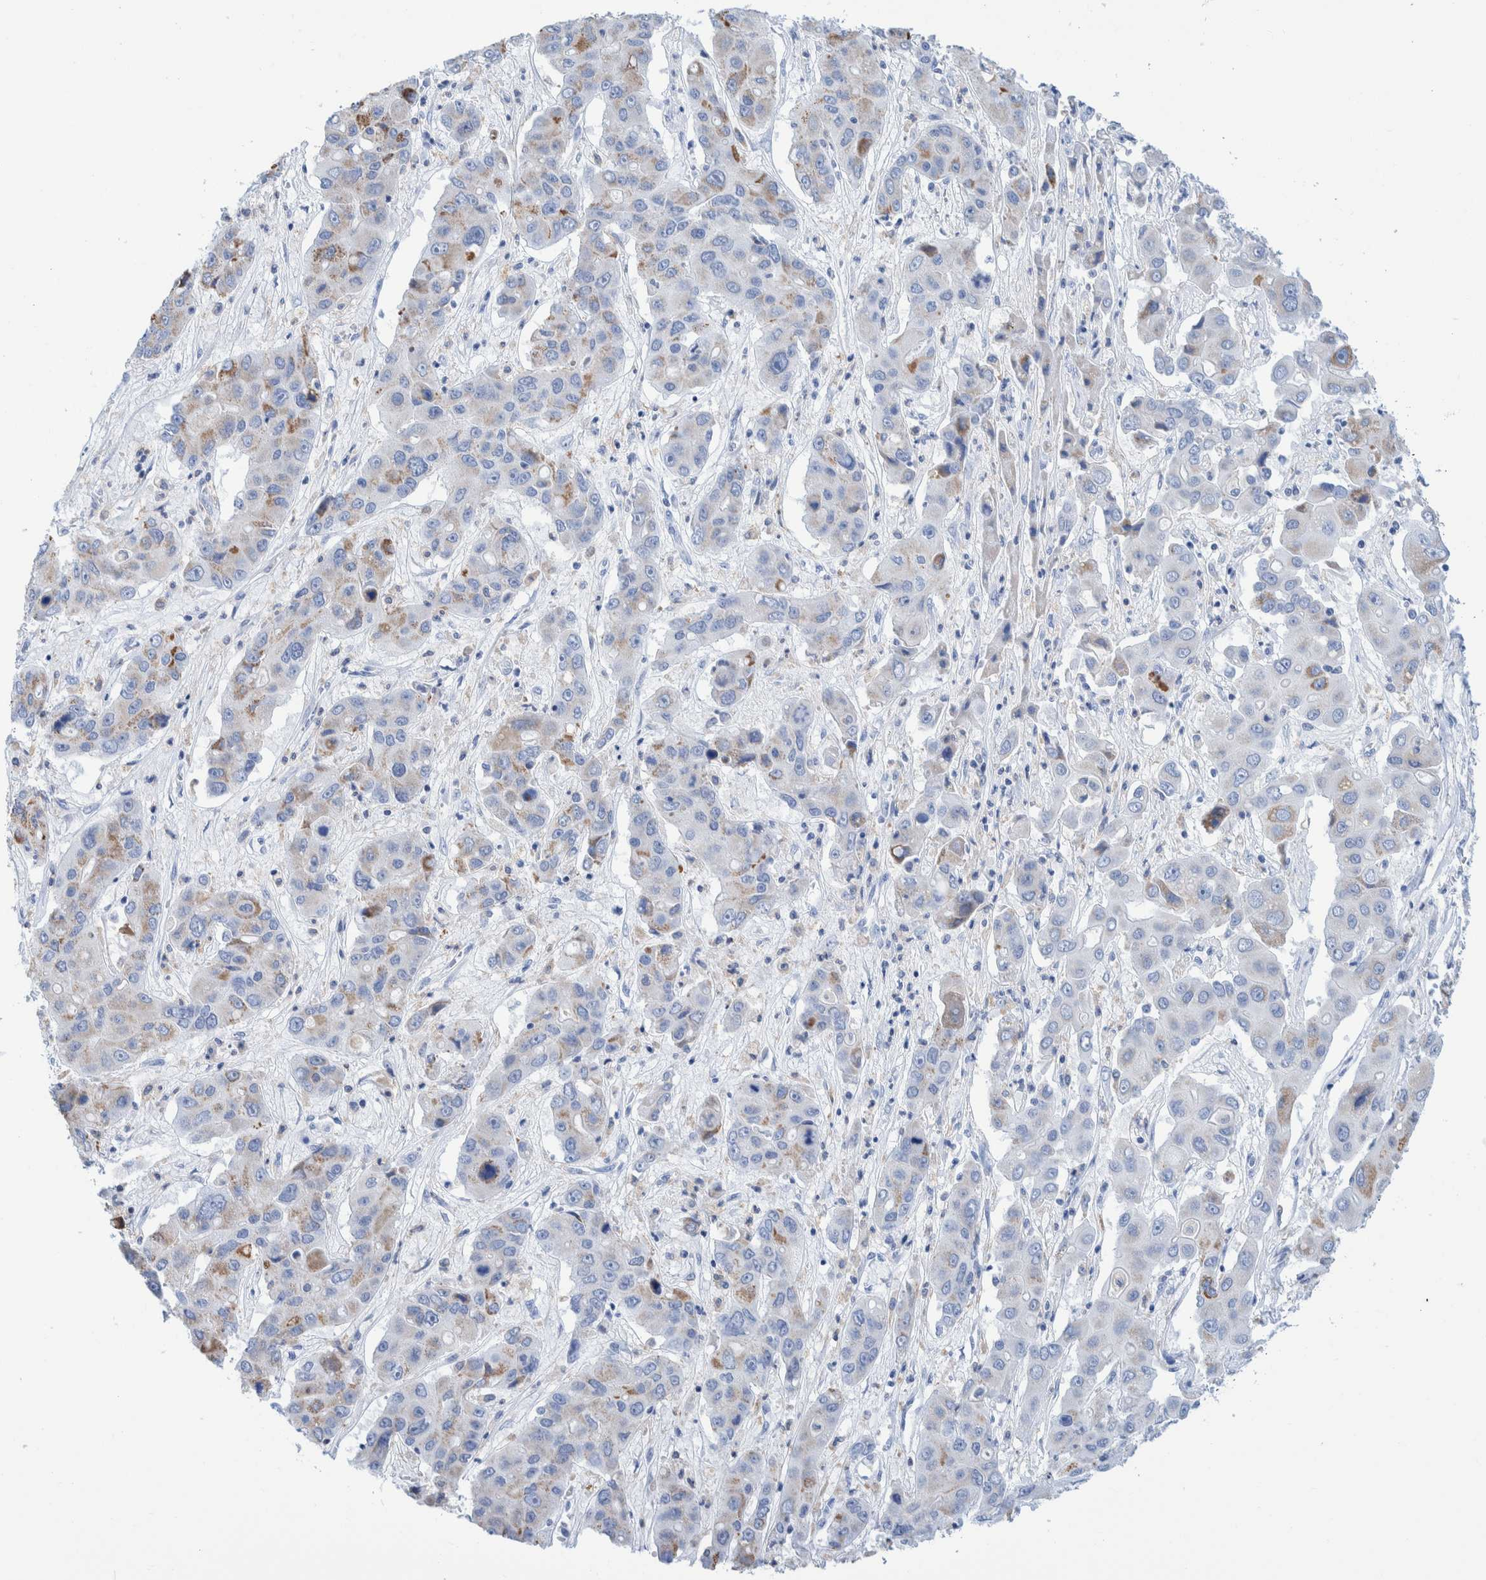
{"staining": {"intensity": "weak", "quantity": "<25%", "location": "cytoplasmic/membranous"}, "tissue": "liver cancer", "cell_type": "Tumor cells", "image_type": "cancer", "snomed": [{"axis": "morphology", "description": "Cholangiocarcinoma"}, {"axis": "topography", "description": "Liver"}], "caption": "Tumor cells are negative for protein expression in human cholangiocarcinoma (liver).", "gene": "KRT14", "patient": {"sex": "male", "age": 67}}